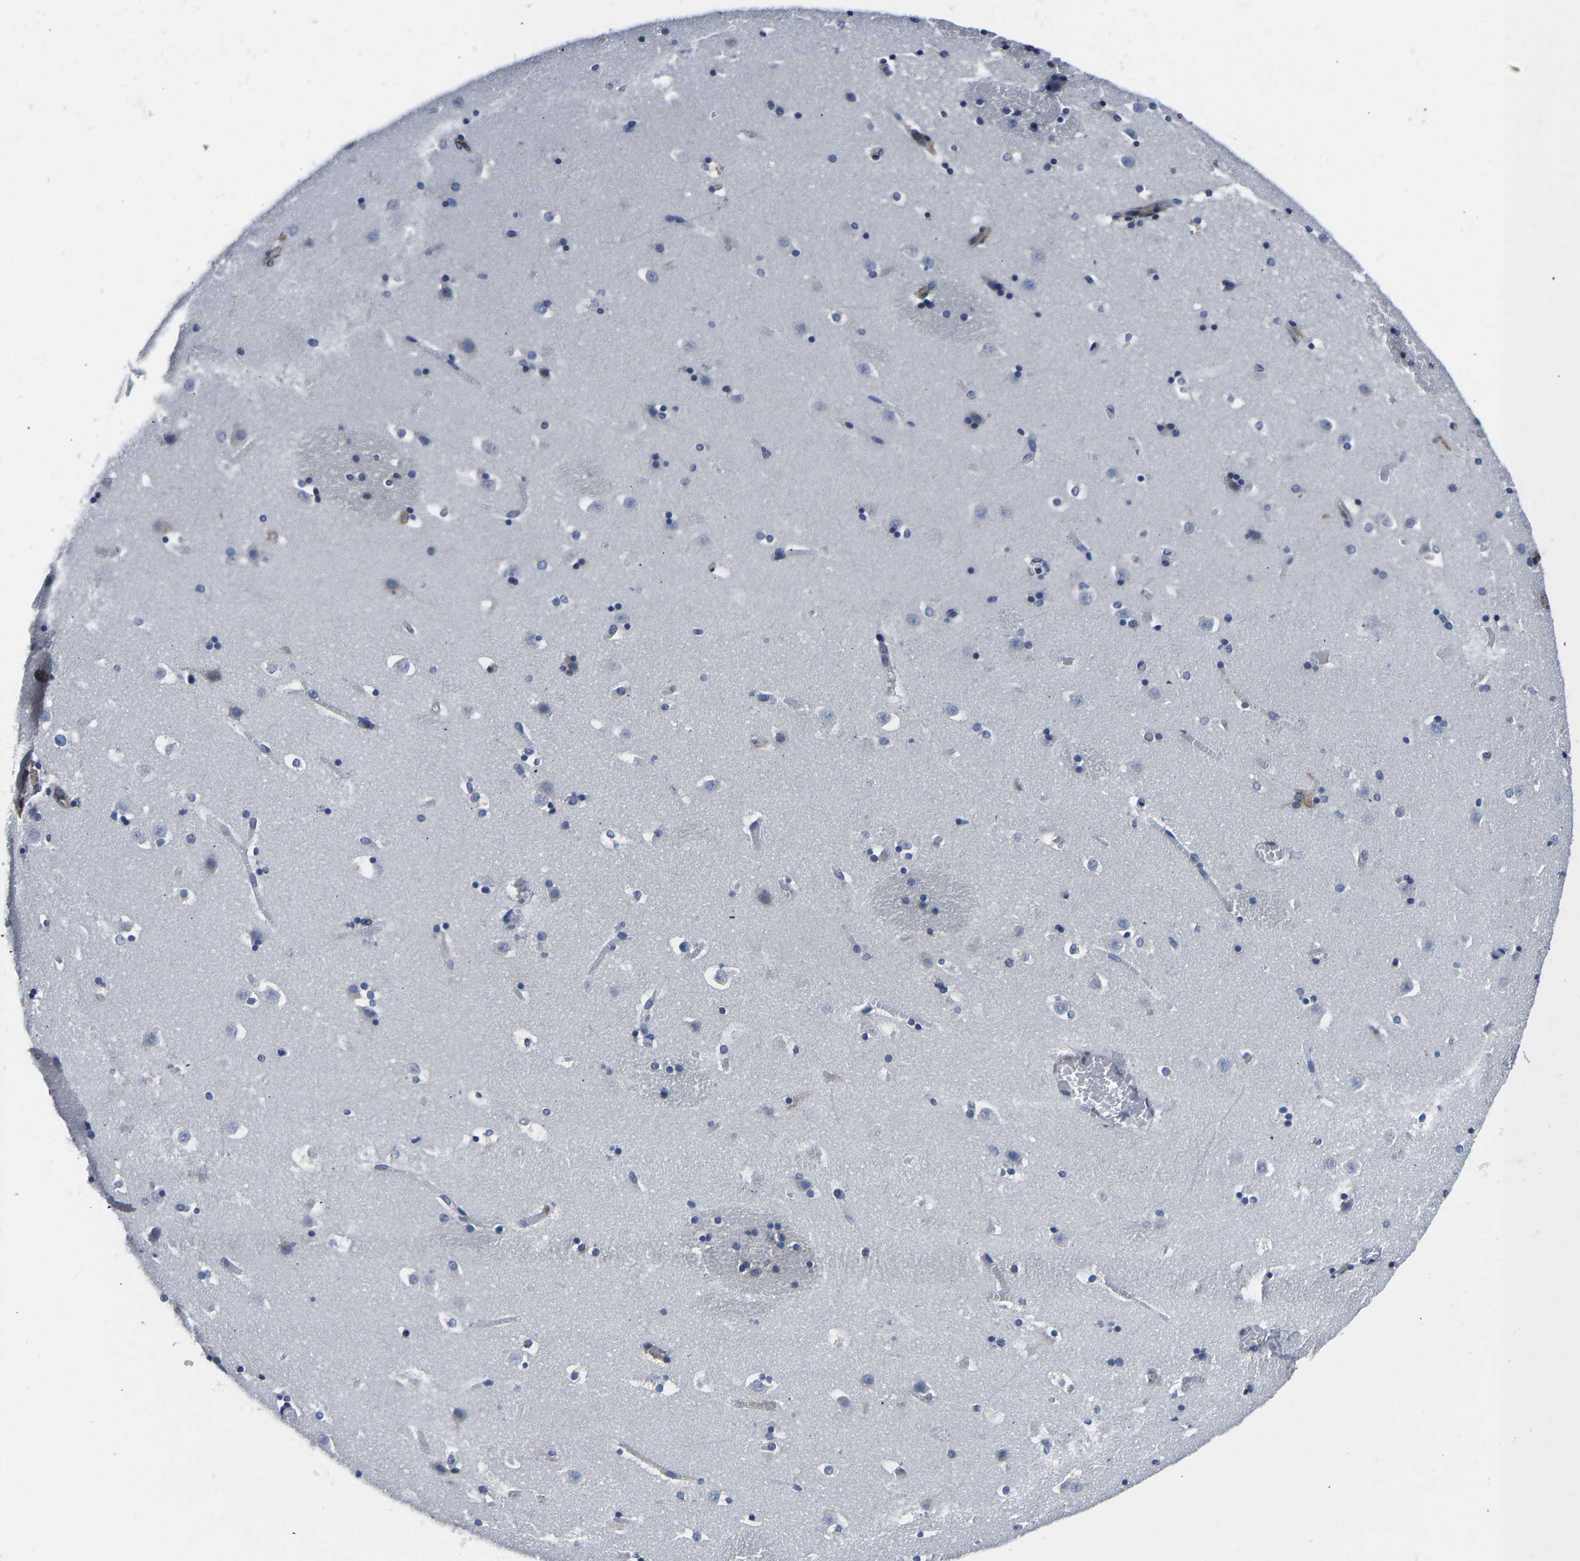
{"staining": {"intensity": "negative", "quantity": "none", "location": "none"}, "tissue": "caudate", "cell_type": "Glial cells", "image_type": "normal", "snomed": [{"axis": "morphology", "description": "Normal tissue, NOS"}, {"axis": "topography", "description": "Lateral ventricle wall"}], "caption": "A high-resolution photomicrograph shows IHC staining of benign caudate, which demonstrates no significant expression in glial cells.", "gene": "PRKAR1A", "patient": {"sex": "male", "age": 45}}